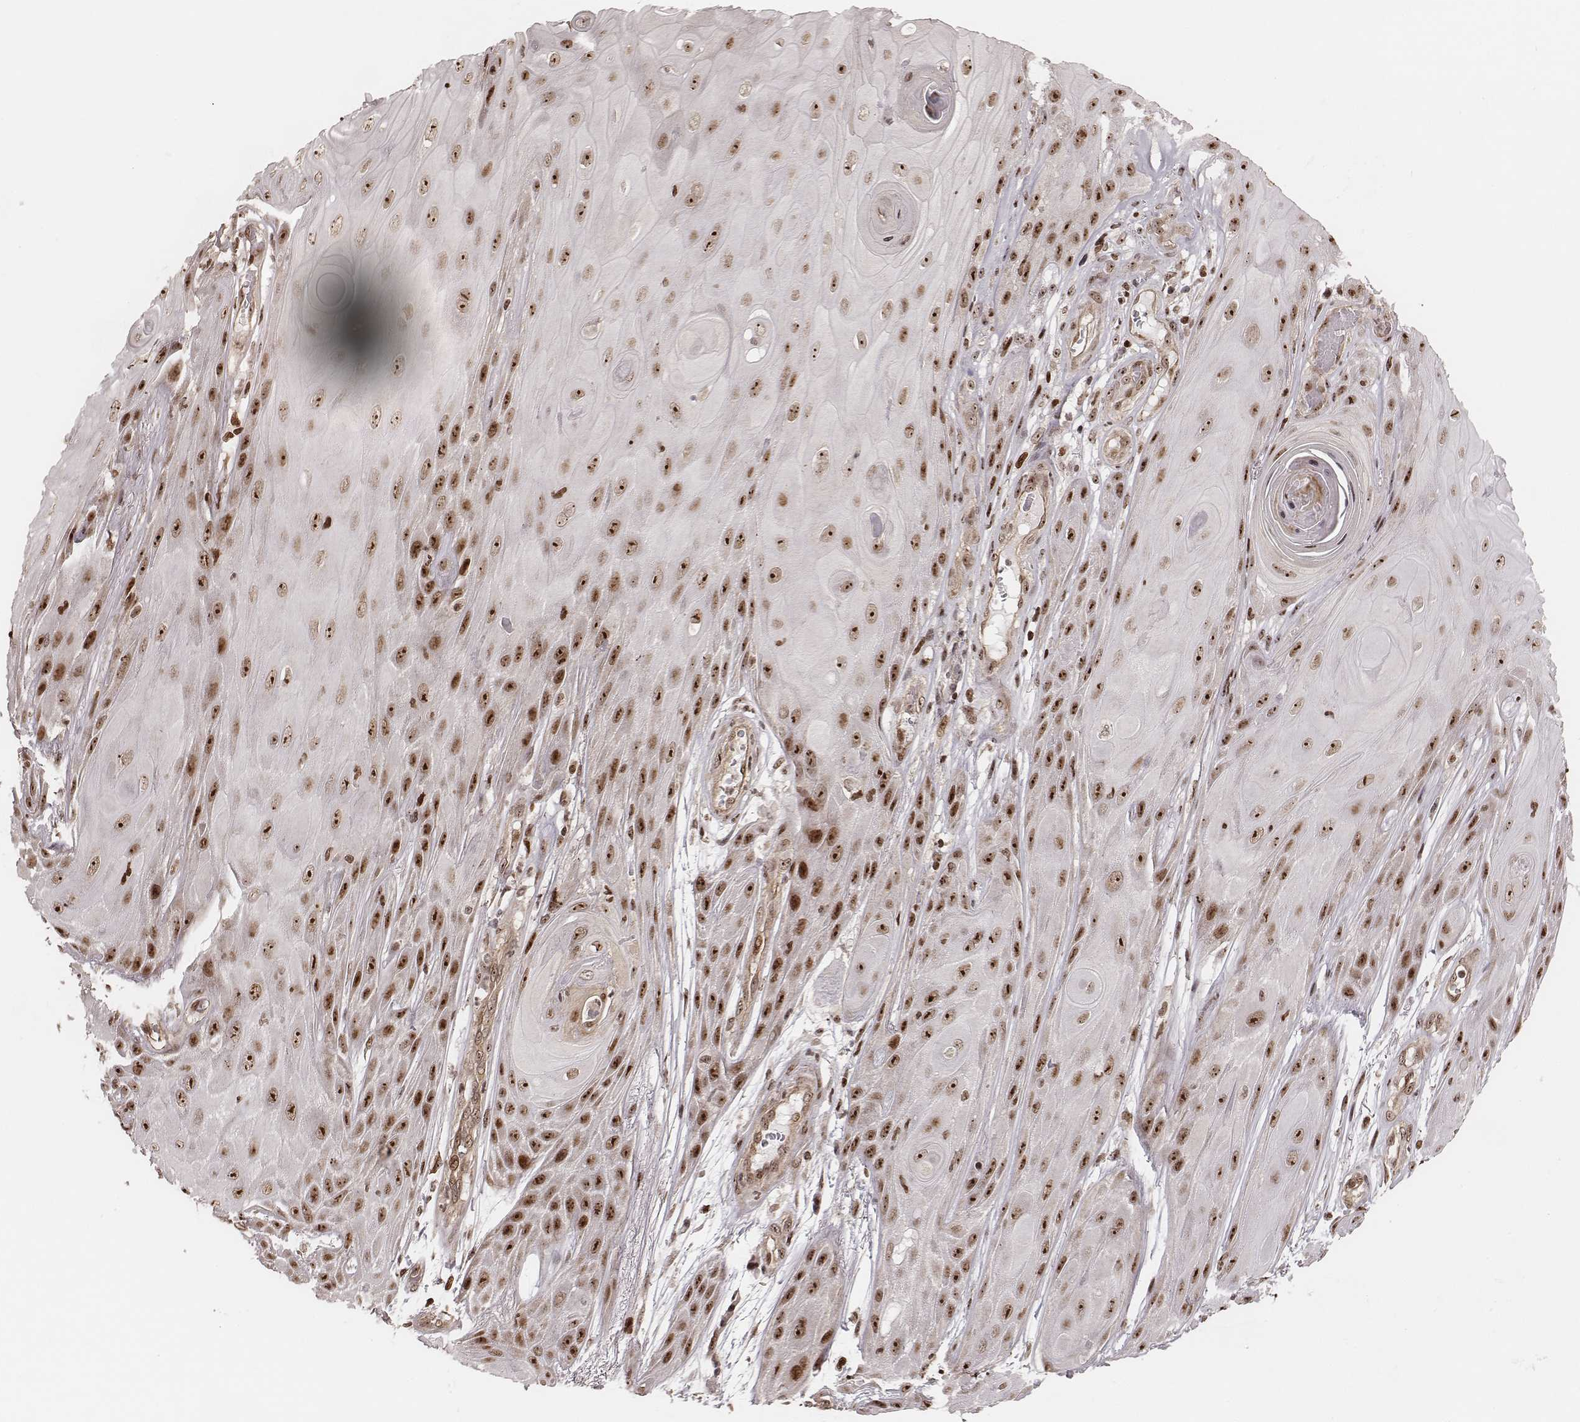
{"staining": {"intensity": "moderate", "quantity": "25%-75%", "location": "nuclear"}, "tissue": "skin cancer", "cell_type": "Tumor cells", "image_type": "cancer", "snomed": [{"axis": "morphology", "description": "Squamous cell carcinoma, NOS"}, {"axis": "topography", "description": "Skin"}], "caption": "Immunohistochemistry (IHC) of human skin cancer (squamous cell carcinoma) displays medium levels of moderate nuclear staining in about 25%-75% of tumor cells.", "gene": "VRK3", "patient": {"sex": "male", "age": 62}}